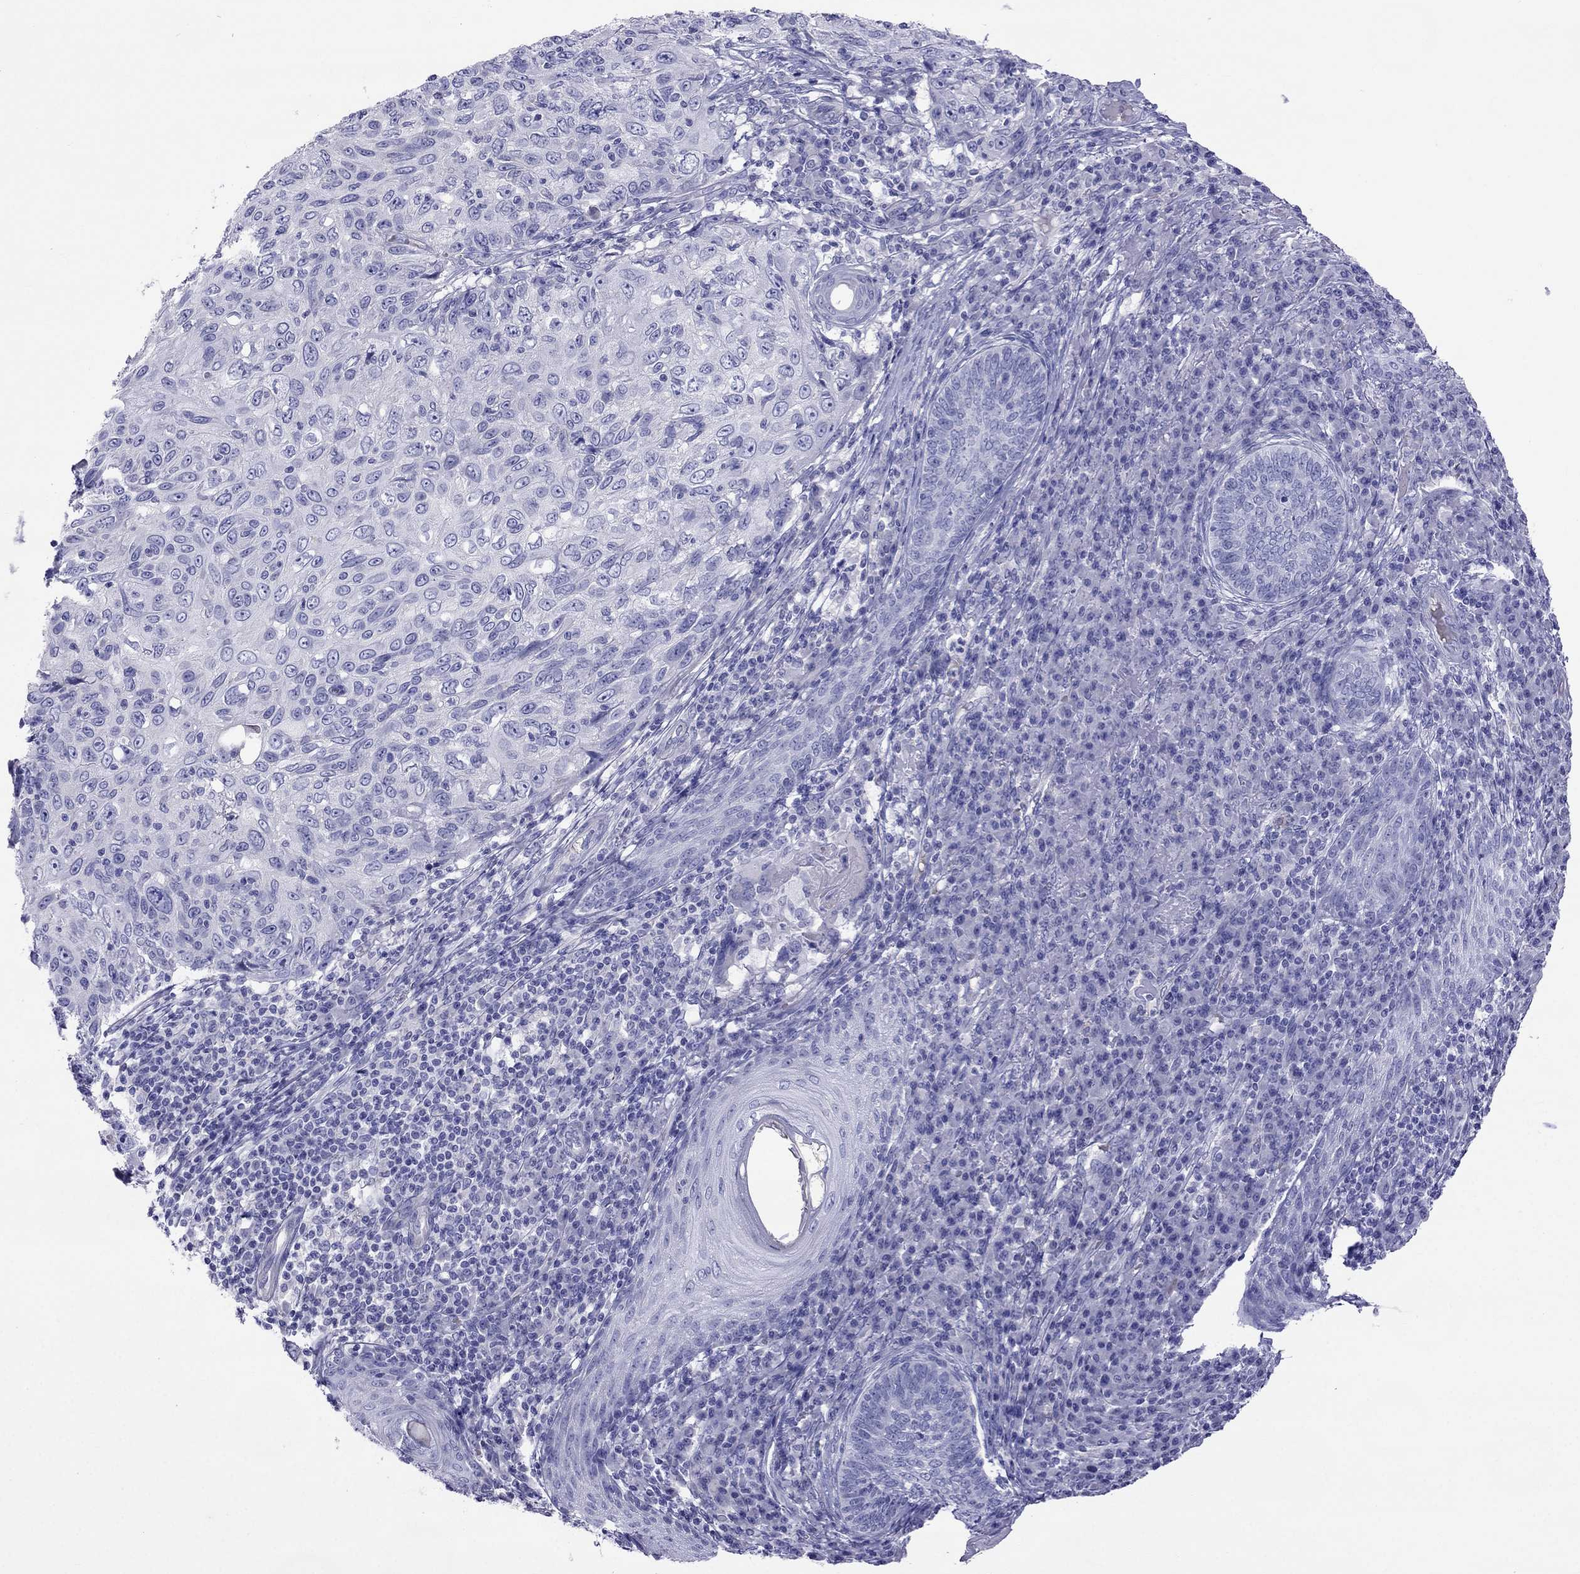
{"staining": {"intensity": "negative", "quantity": "none", "location": "none"}, "tissue": "skin cancer", "cell_type": "Tumor cells", "image_type": "cancer", "snomed": [{"axis": "morphology", "description": "Squamous cell carcinoma, NOS"}, {"axis": "topography", "description": "Skin"}], "caption": "High magnification brightfield microscopy of skin squamous cell carcinoma stained with DAB (3,3'-diaminobenzidine) (brown) and counterstained with hematoxylin (blue): tumor cells show no significant staining.", "gene": "TDRD1", "patient": {"sex": "male", "age": 92}}